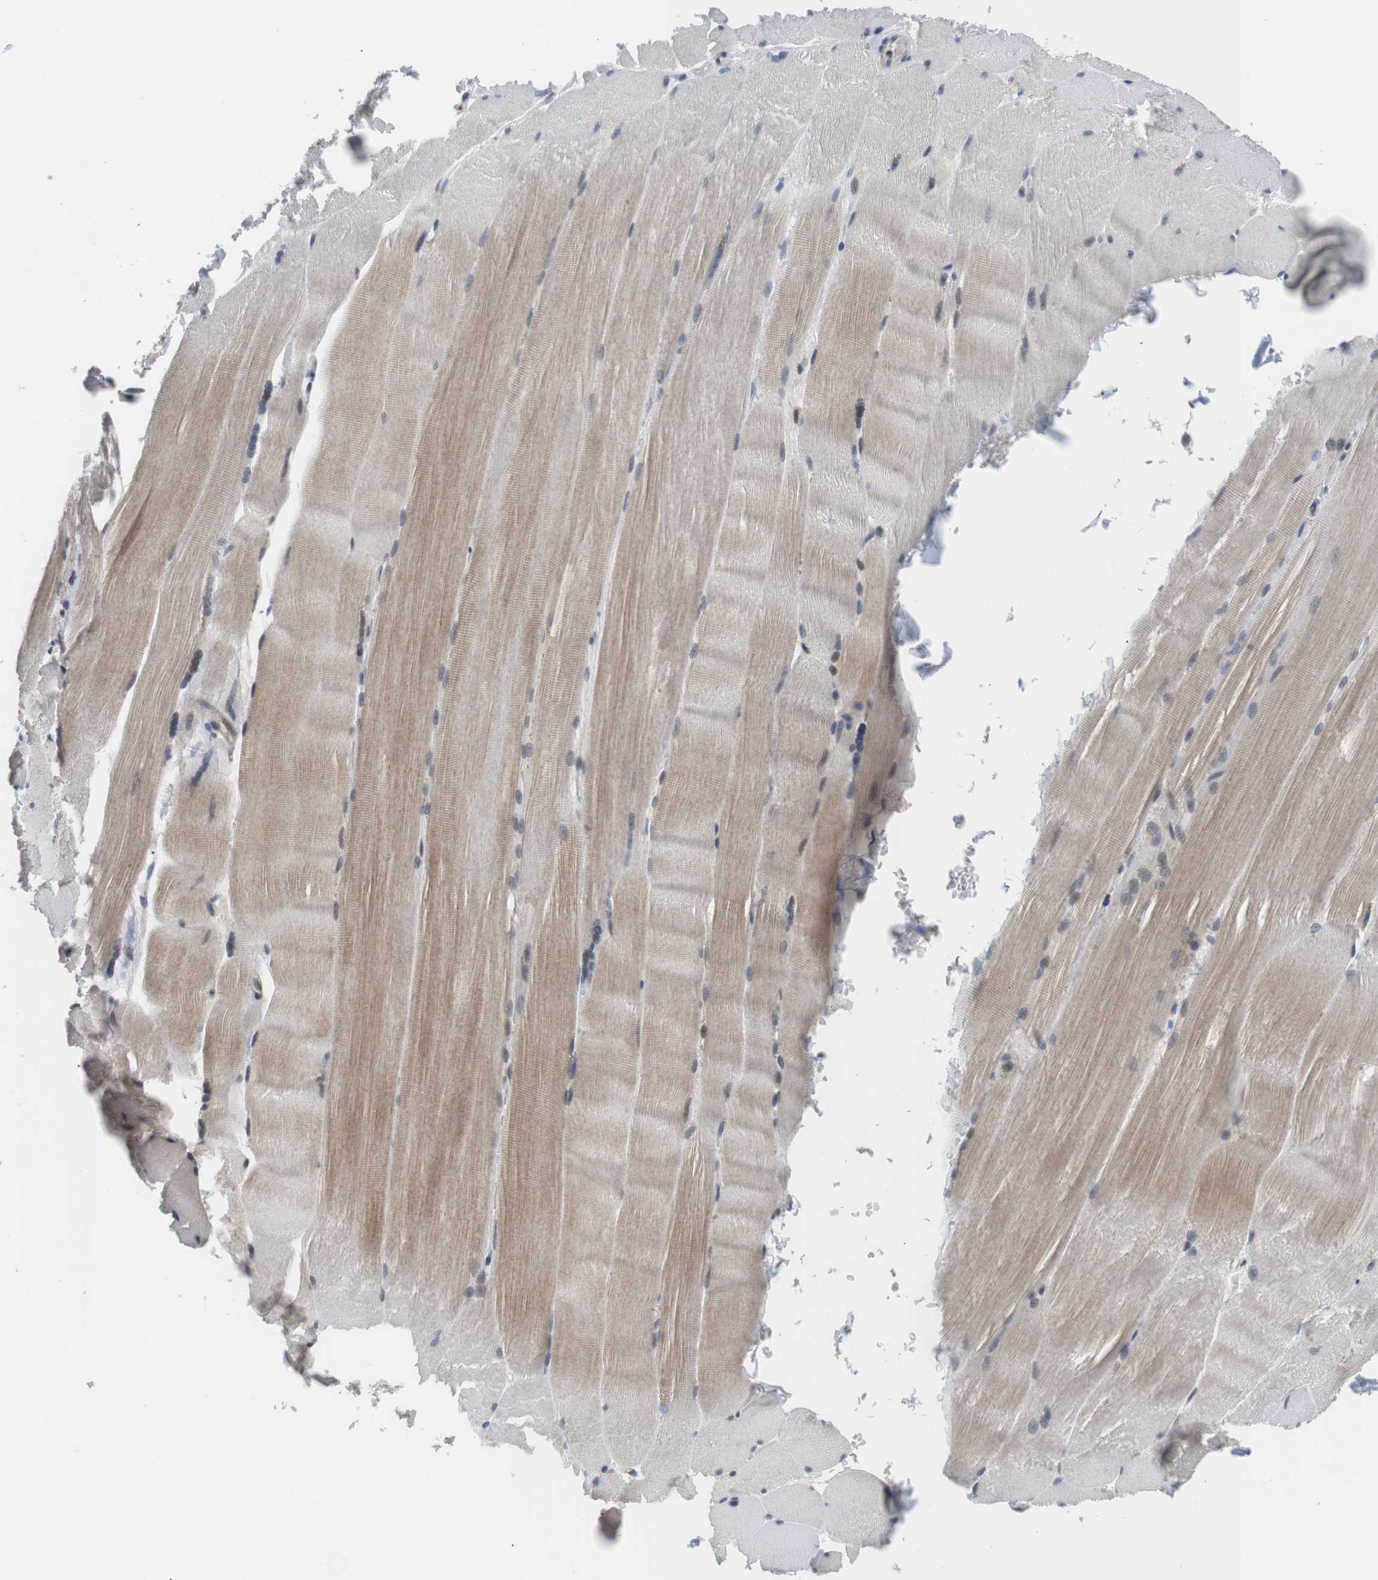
{"staining": {"intensity": "weak", "quantity": "25%-75%", "location": "cytoplasmic/membranous"}, "tissue": "skeletal muscle", "cell_type": "Myocytes", "image_type": "normal", "snomed": [{"axis": "morphology", "description": "Normal tissue, NOS"}, {"axis": "topography", "description": "Skin"}, {"axis": "topography", "description": "Skeletal muscle"}], "caption": "Immunohistochemical staining of benign skeletal muscle demonstrates 25%-75% levels of weak cytoplasmic/membranous protein positivity in about 25%-75% of myocytes.", "gene": "NECTIN1", "patient": {"sex": "male", "age": 83}}